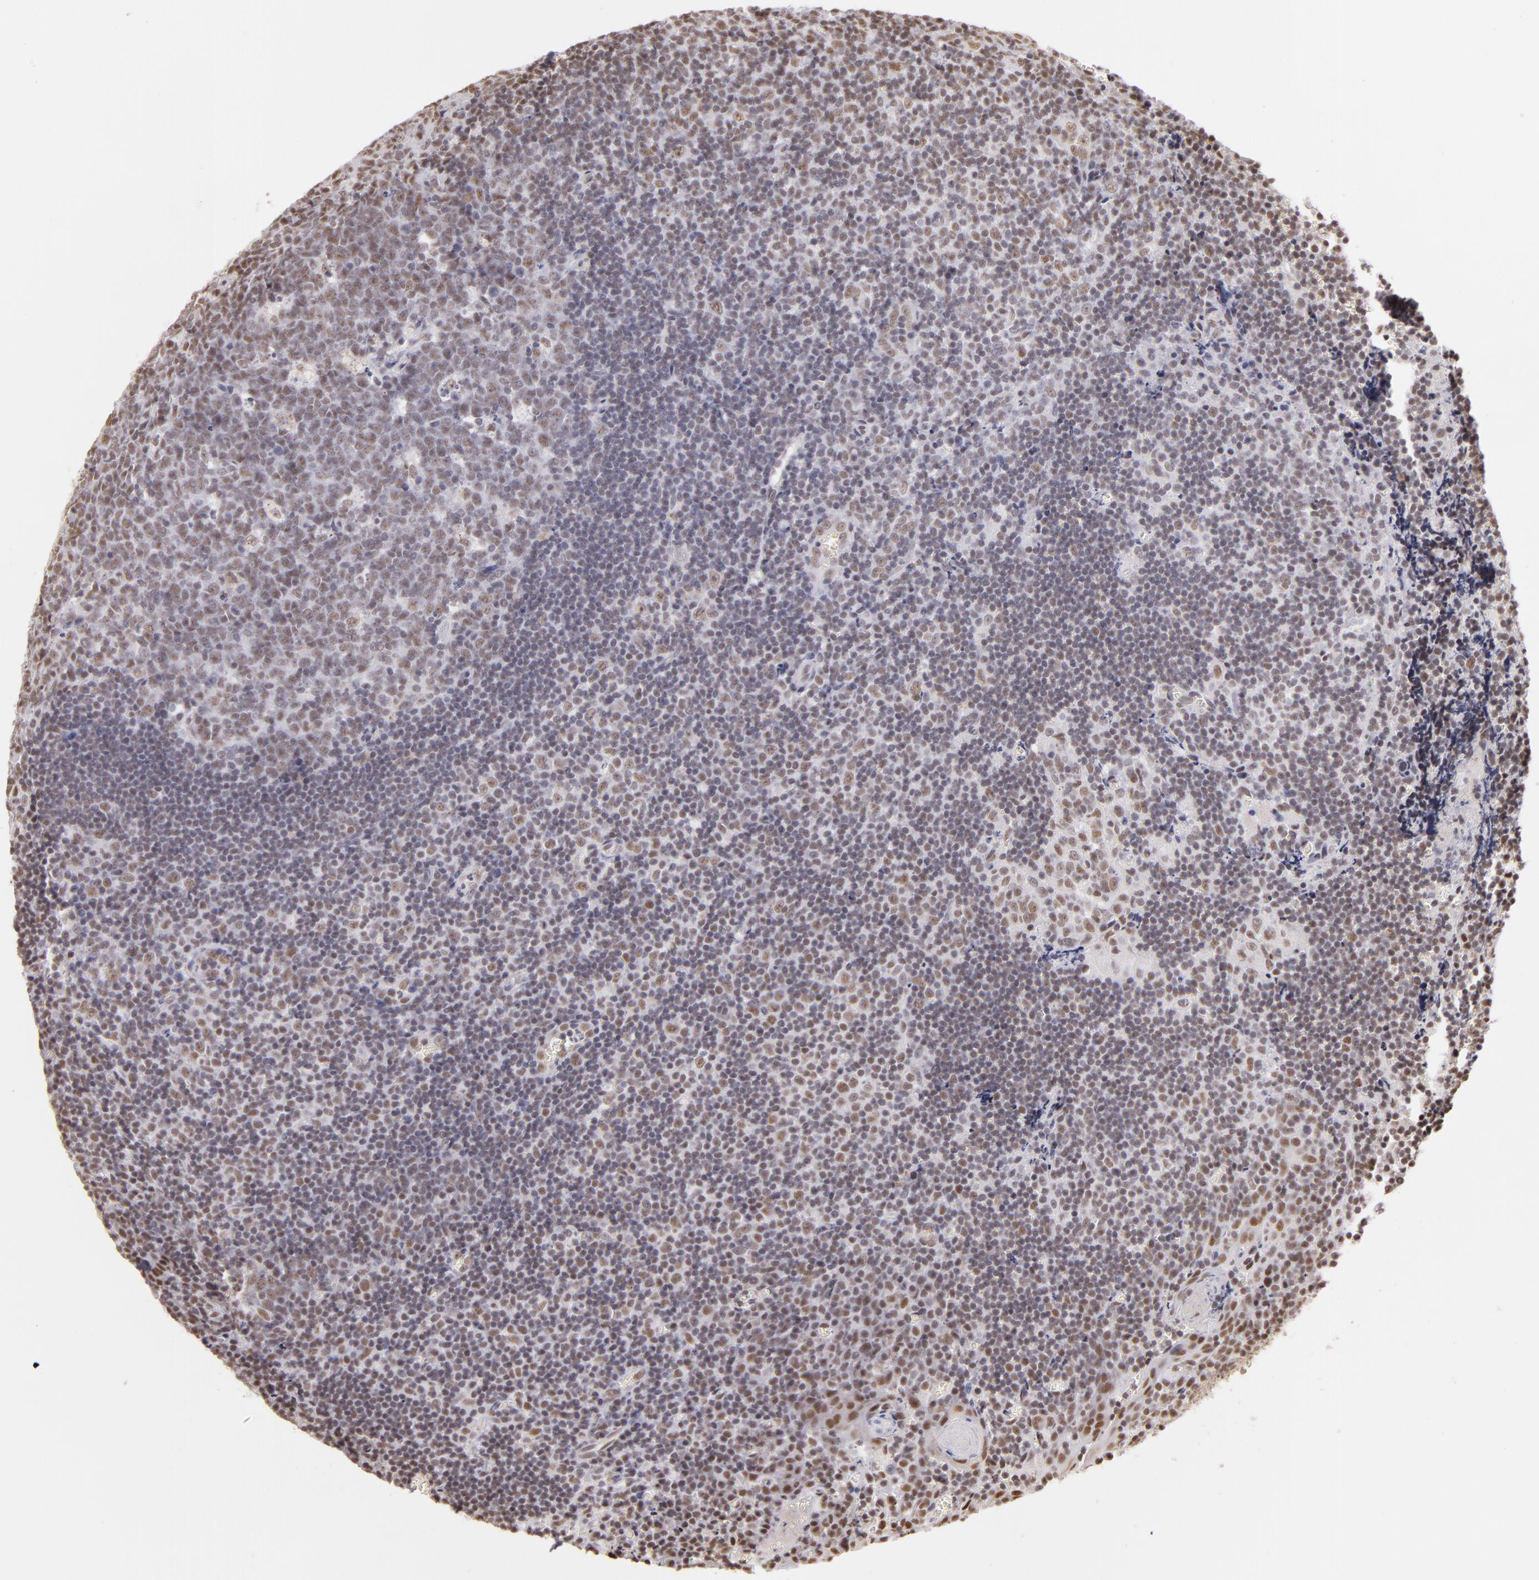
{"staining": {"intensity": "weak", "quantity": "25%-75%", "location": "nuclear"}, "tissue": "tonsil", "cell_type": "Germinal center cells", "image_type": "normal", "snomed": [{"axis": "morphology", "description": "Normal tissue, NOS"}, {"axis": "topography", "description": "Tonsil"}], "caption": "Germinal center cells show weak nuclear expression in approximately 25%-75% of cells in normal tonsil.", "gene": "INTS6", "patient": {"sex": "male", "age": 20}}